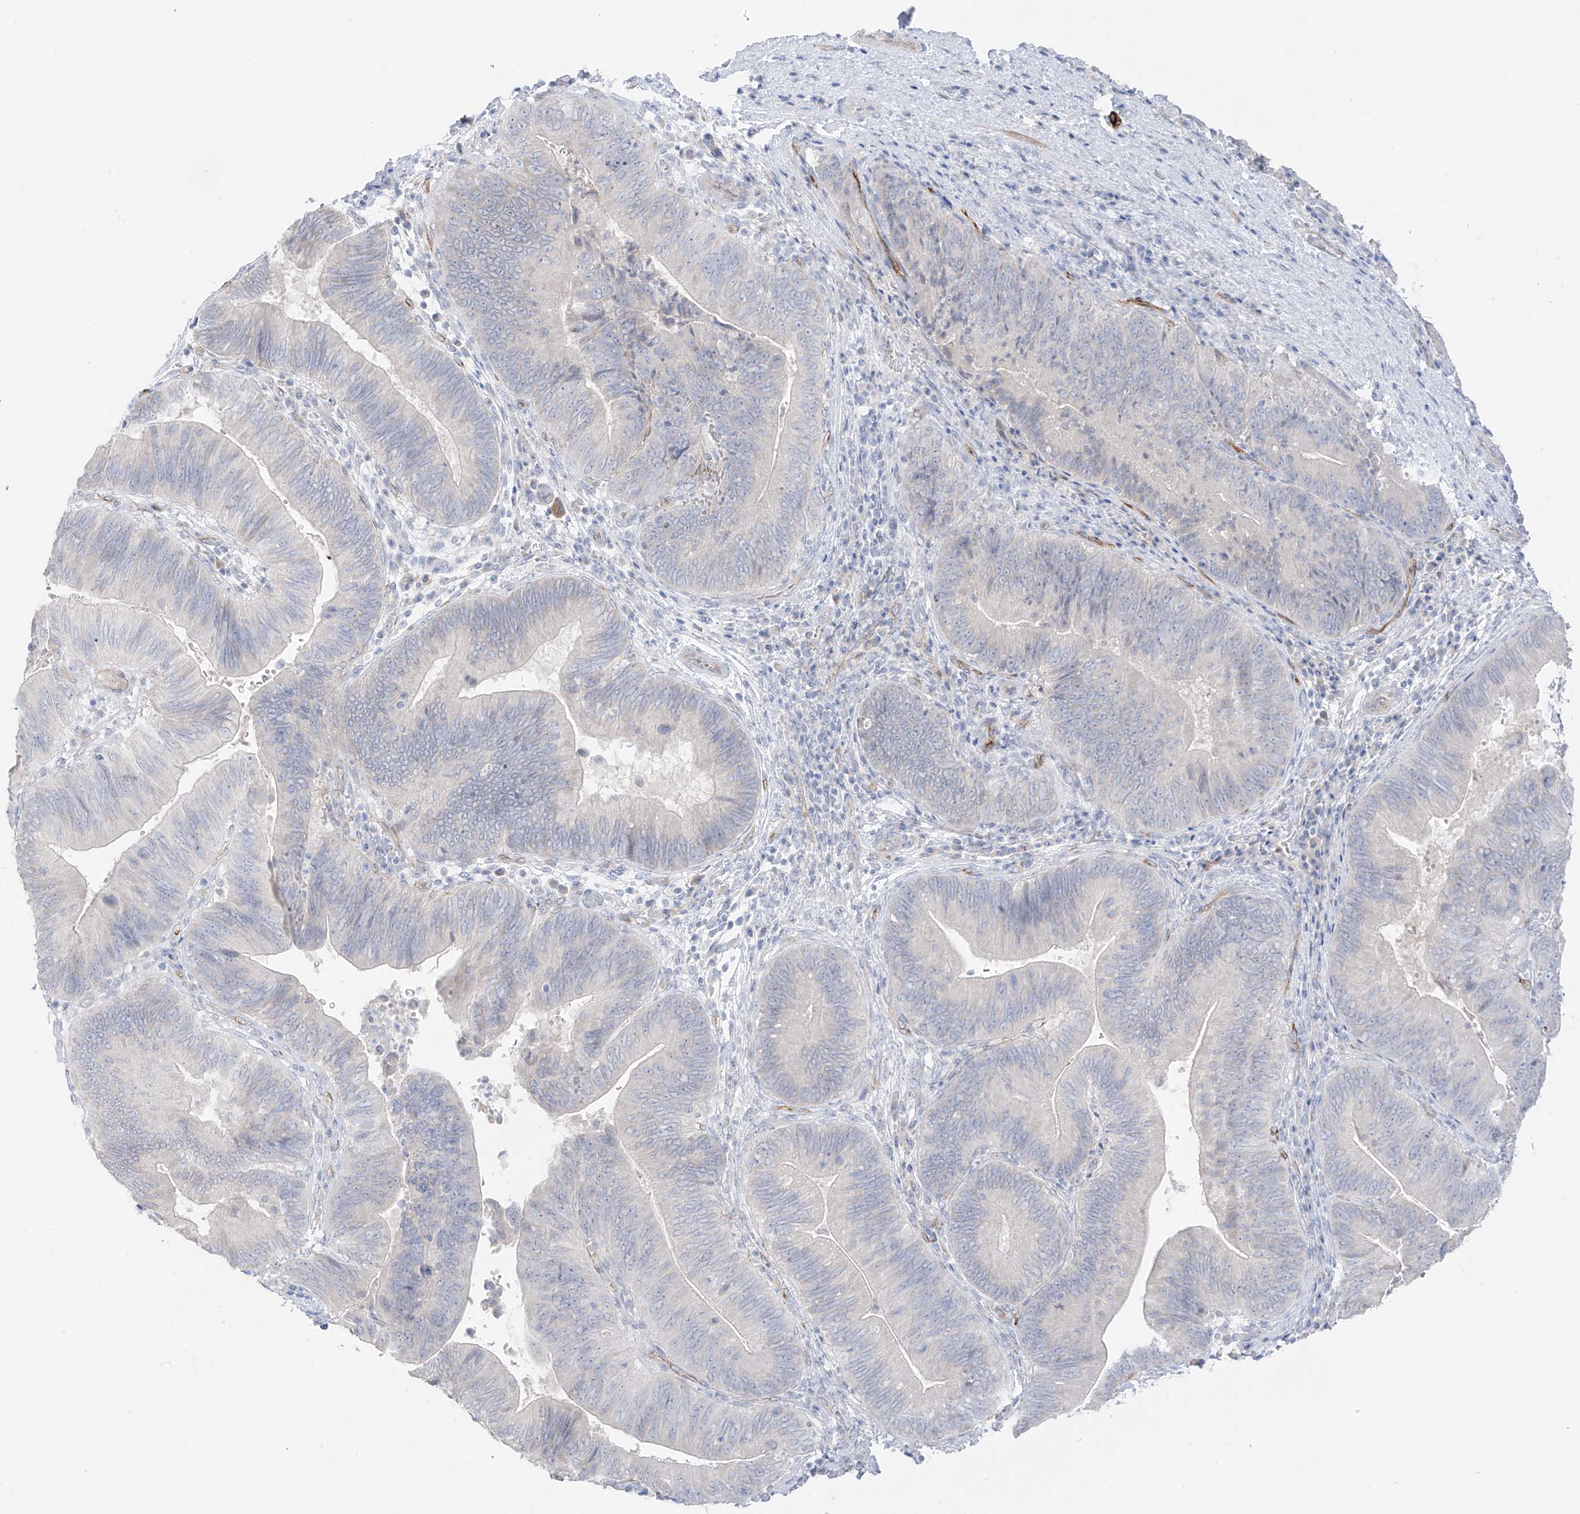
{"staining": {"intensity": "negative", "quantity": "none", "location": "none"}, "tissue": "pancreatic cancer", "cell_type": "Tumor cells", "image_type": "cancer", "snomed": [{"axis": "morphology", "description": "Adenocarcinoma, NOS"}, {"axis": "topography", "description": "Pancreas"}], "caption": "Tumor cells are negative for protein expression in human pancreatic adenocarcinoma.", "gene": "C11orf87", "patient": {"sex": "male", "age": 63}}